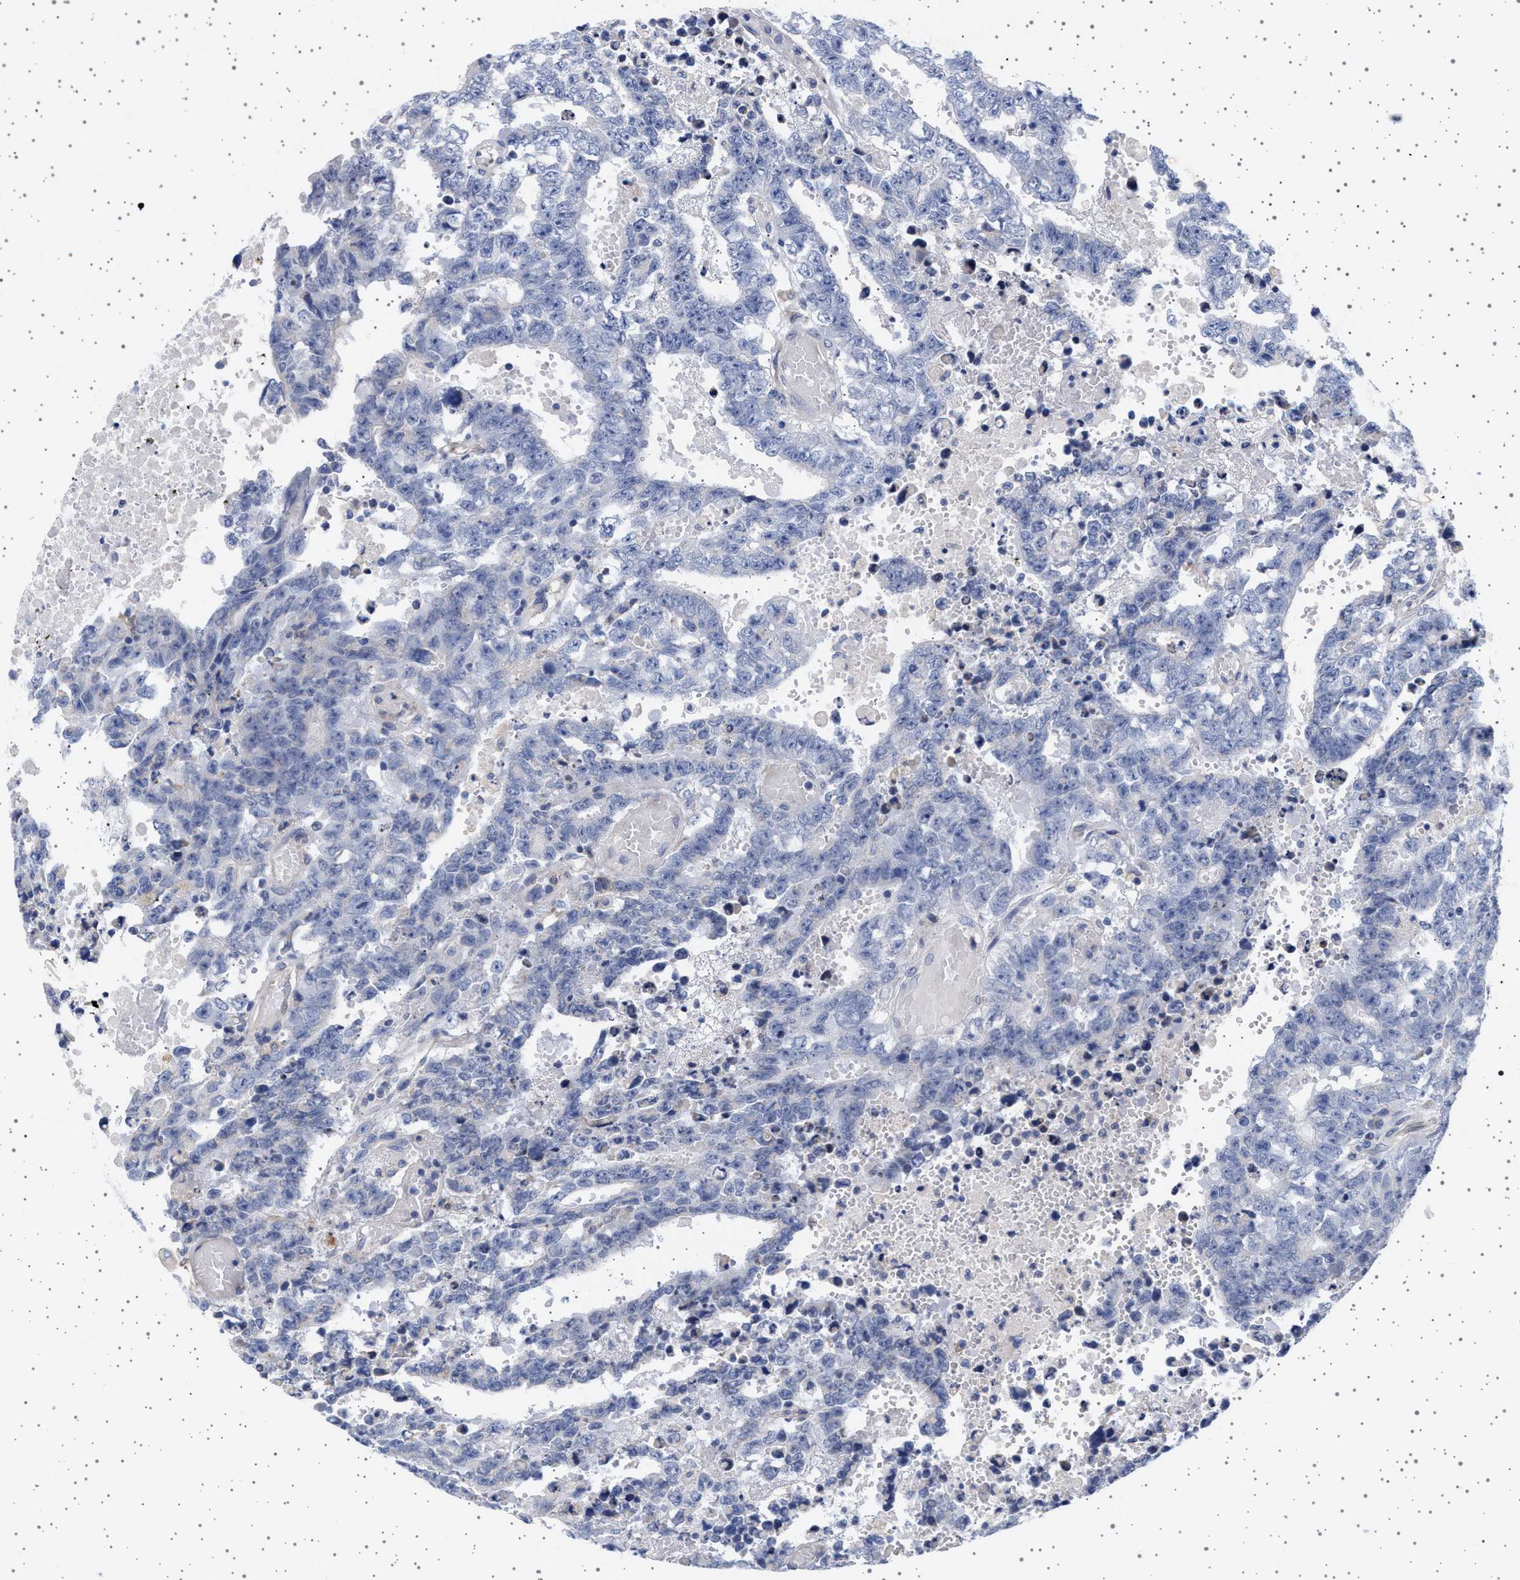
{"staining": {"intensity": "negative", "quantity": "none", "location": "none"}, "tissue": "testis cancer", "cell_type": "Tumor cells", "image_type": "cancer", "snomed": [{"axis": "morphology", "description": "Carcinoma, Embryonal, NOS"}, {"axis": "topography", "description": "Testis"}], "caption": "An image of human testis cancer (embryonal carcinoma) is negative for staining in tumor cells.", "gene": "TRMT10B", "patient": {"sex": "male", "age": 25}}